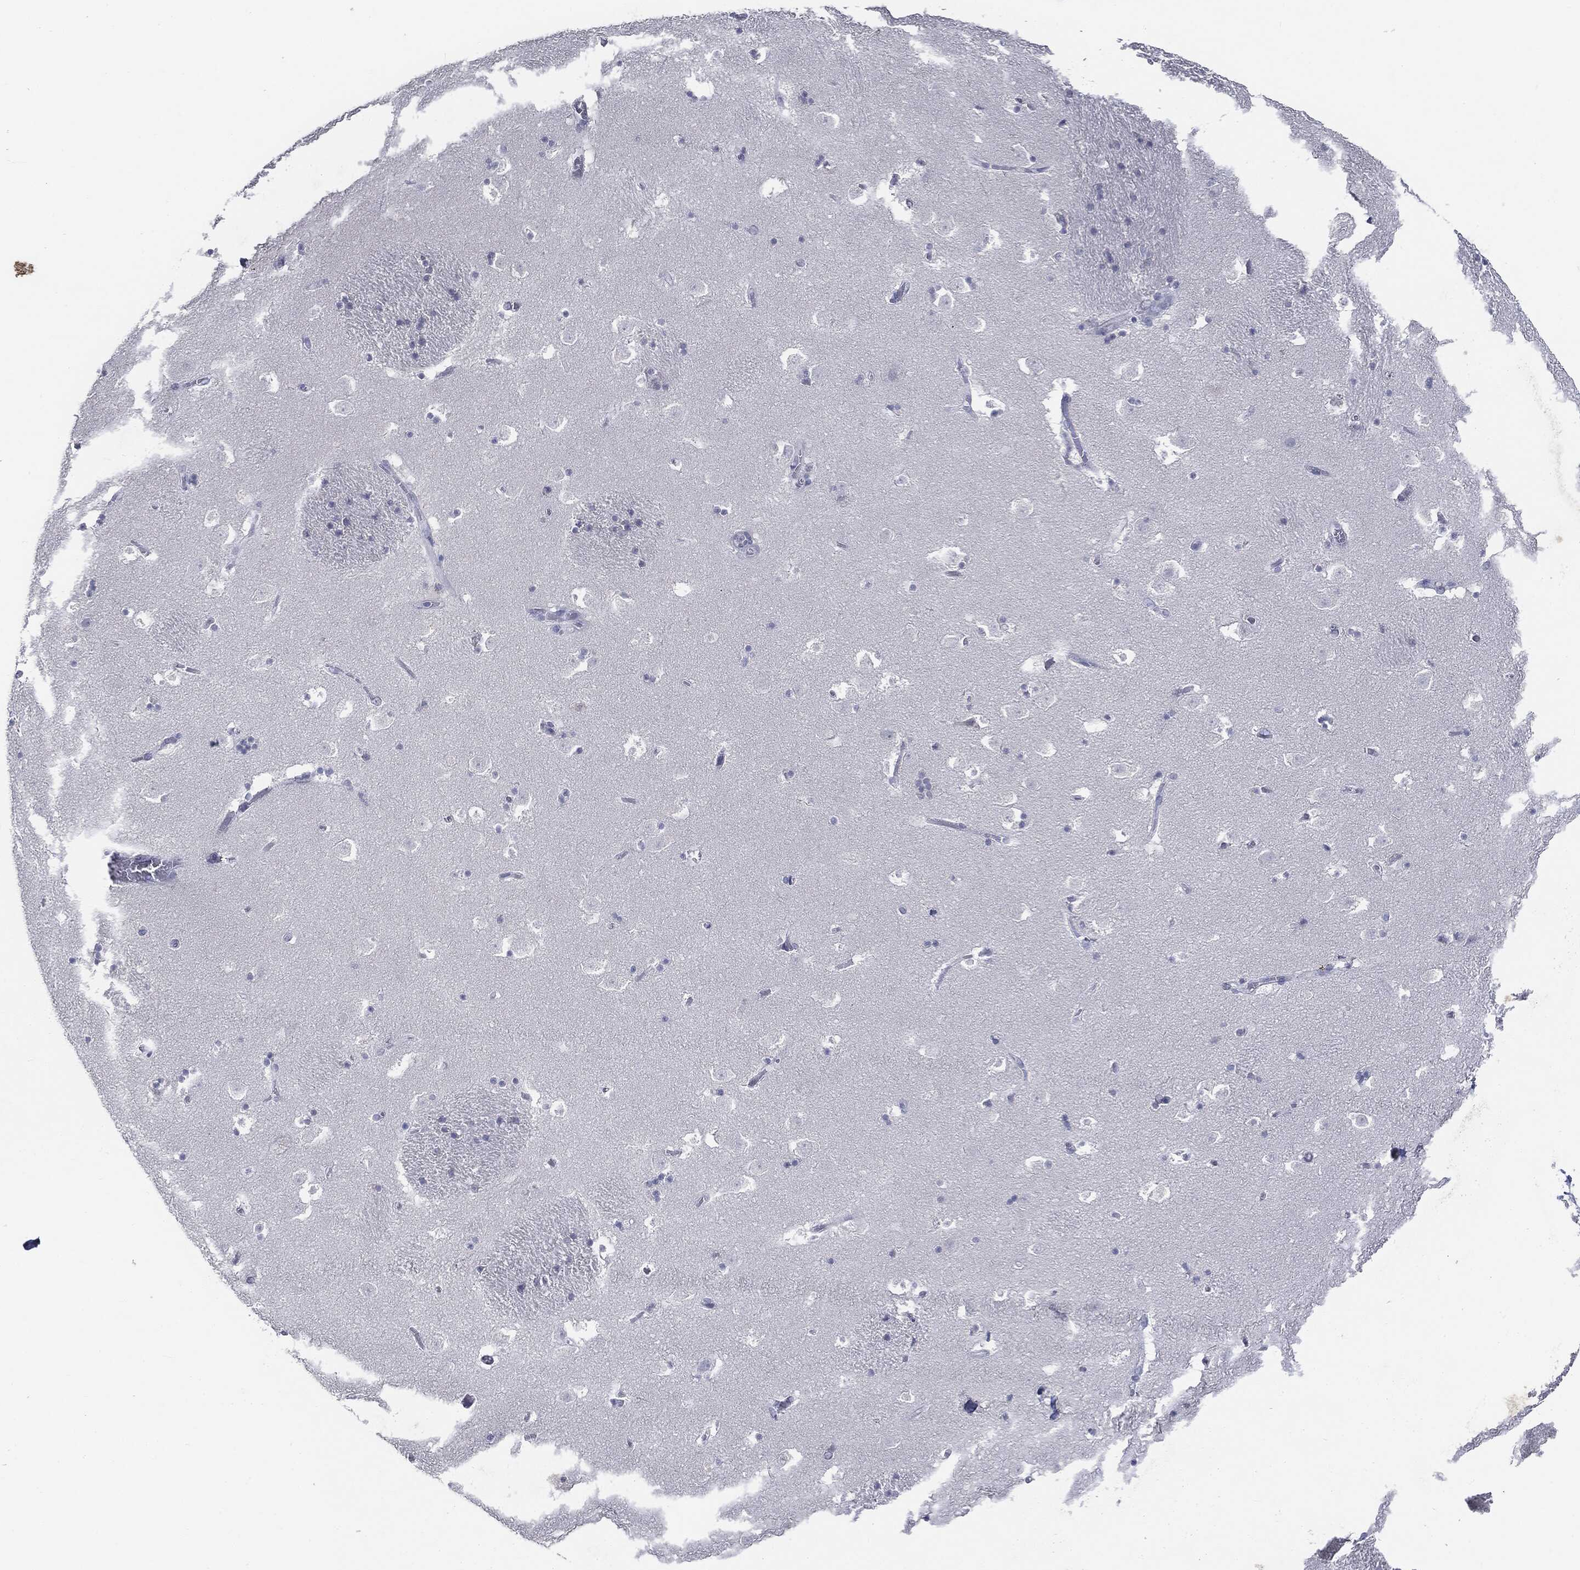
{"staining": {"intensity": "negative", "quantity": "none", "location": "none"}, "tissue": "caudate", "cell_type": "Glial cells", "image_type": "normal", "snomed": [{"axis": "morphology", "description": "Normal tissue, NOS"}, {"axis": "topography", "description": "Lateral ventricle wall"}], "caption": "High magnification brightfield microscopy of benign caudate stained with DAB (brown) and counterstained with hematoxylin (blue): glial cells show no significant expression.", "gene": "CGB1", "patient": {"sex": "female", "age": 42}}